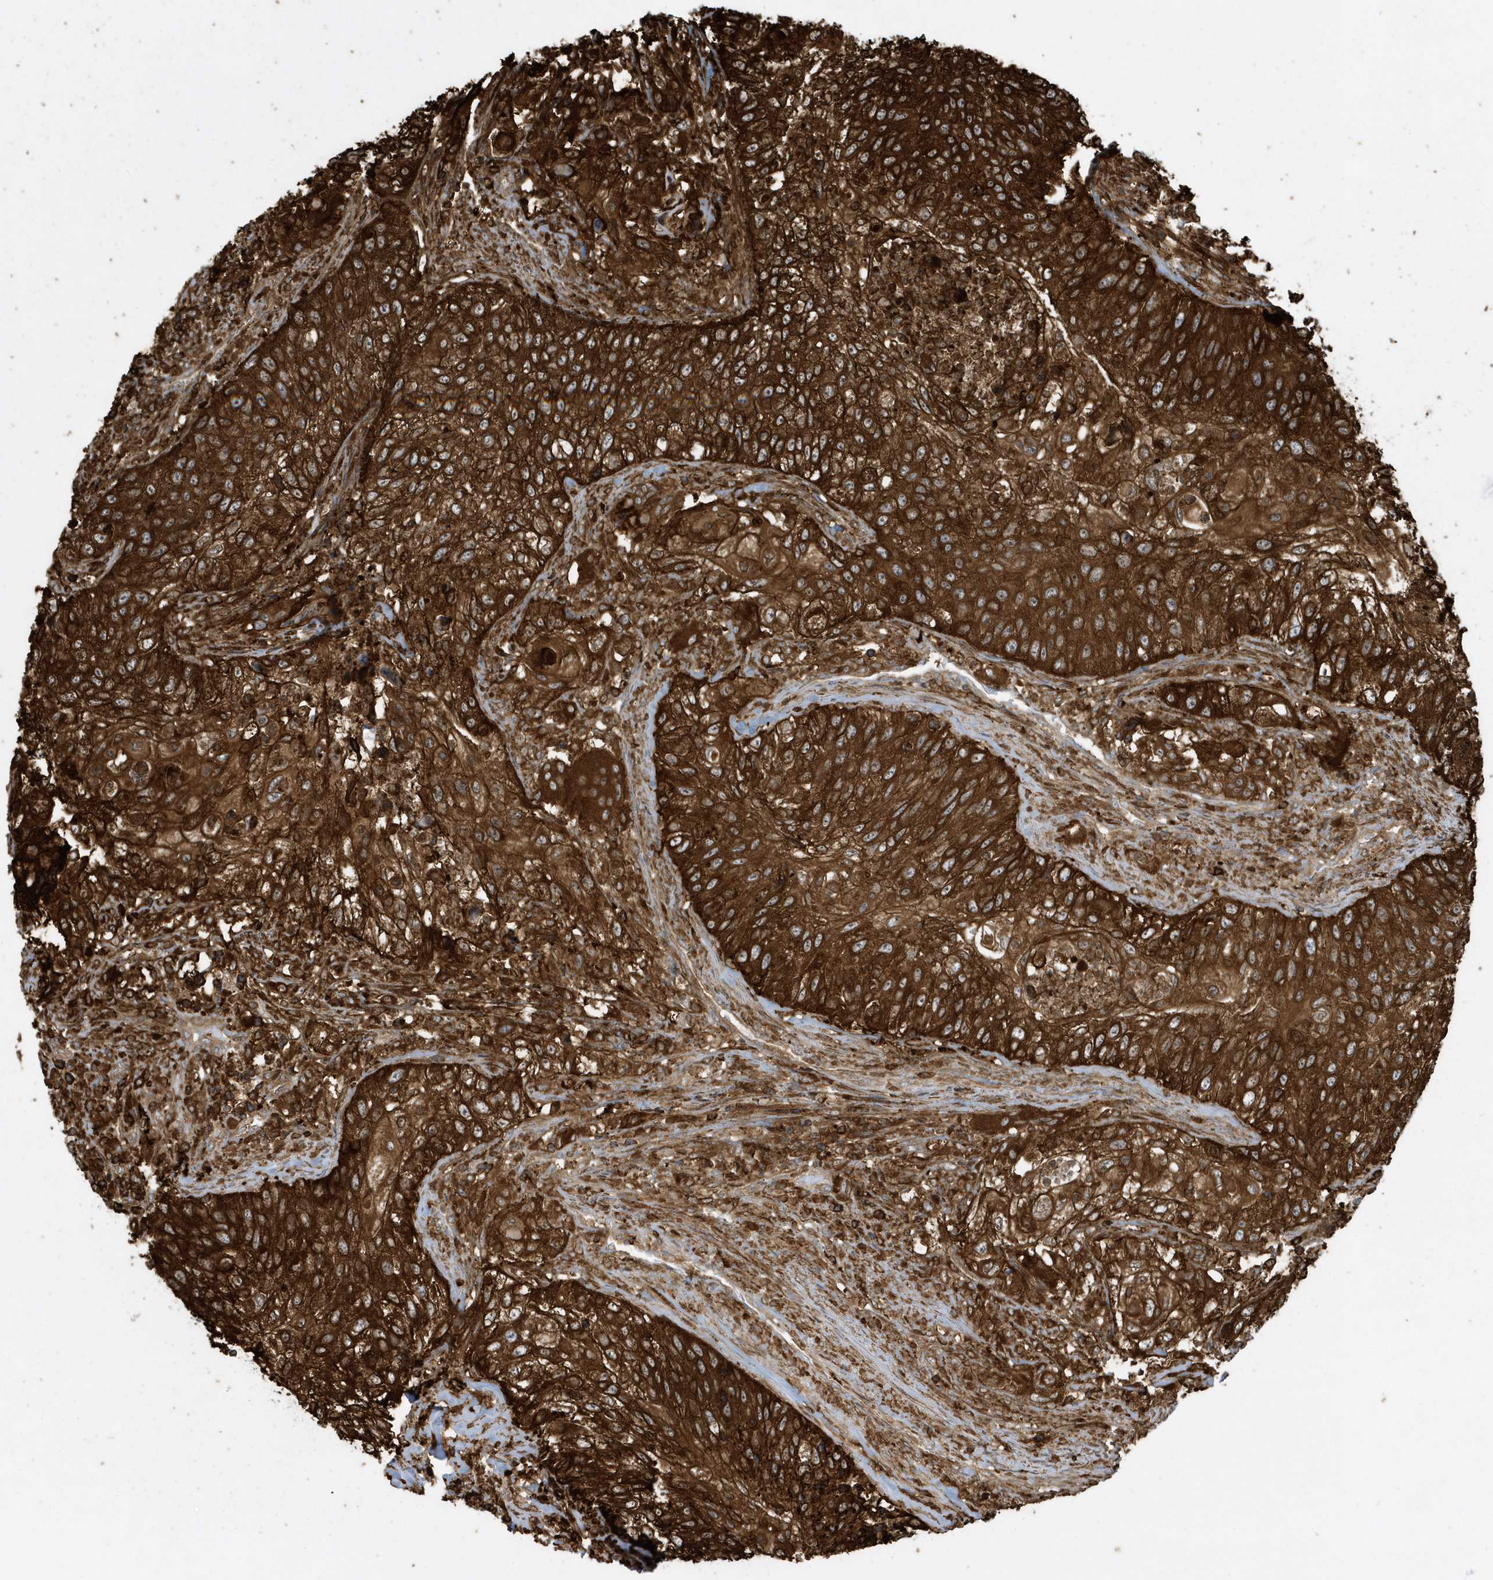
{"staining": {"intensity": "strong", "quantity": ">75%", "location": "cytoplasmic/membranous"}, "tissue": "urothelial cancer", "cell_type": "Tumor cells", "image_type": "cancer", "snomed": [{"axis": "morphology", "description": "Urothelial carcinoma, High grade"}, {"axis": "topography", "description": "Urinary bladder"}], "caption": "IHC photomicrograph of human urothelial cancer stained for a protein (brown), which exhibits high levels of strong cytoplasmic/membranous positivity in approximately >75% of tumor cells.", "gene": "CLCN6", "patient": {"sex": "female", "age": 60}}